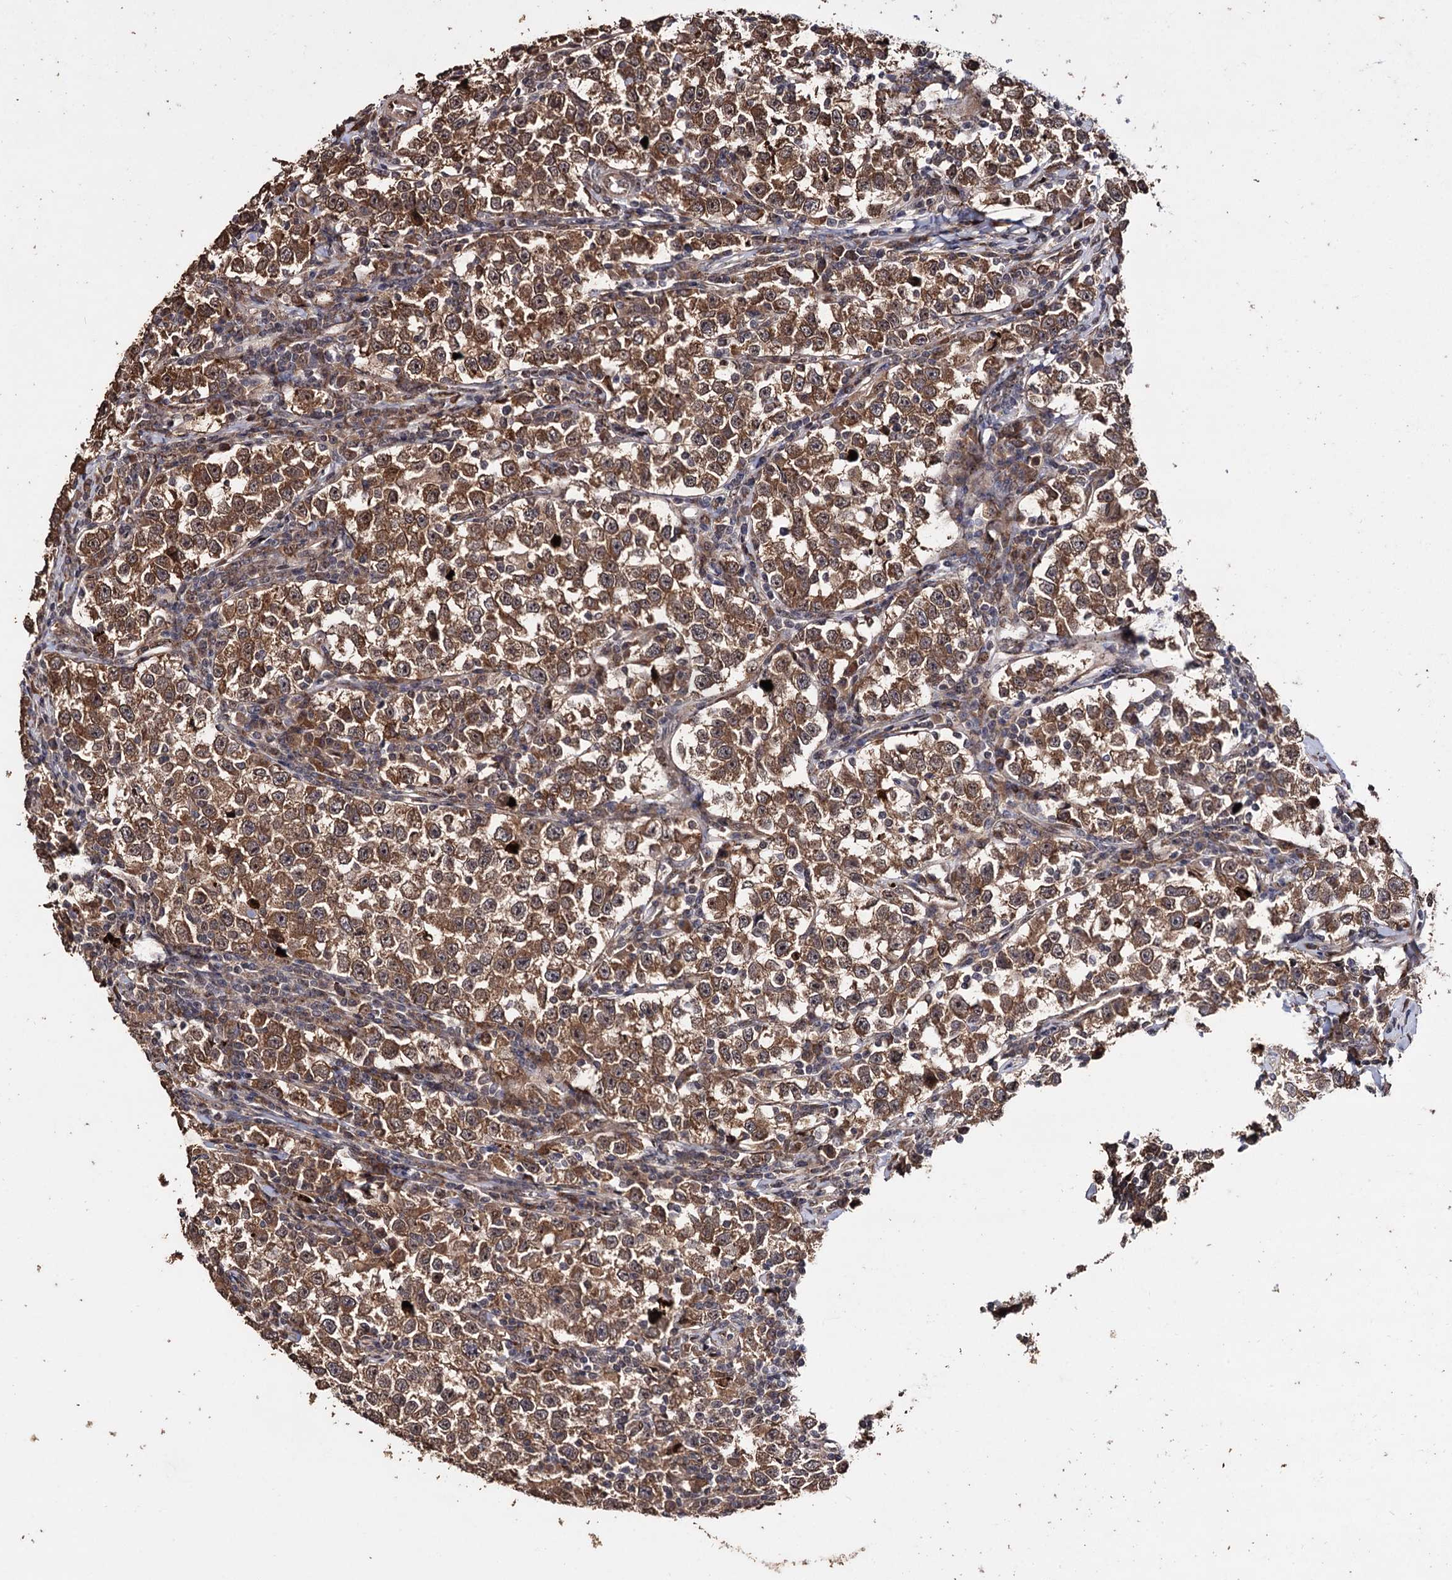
{"staining": {"intensity": "moderate", "quantity": ">75%", "location": "cytoplasmic/membranous"}, "tissue": "testis cancer", "cell_type": "Tumor cells", "image_type": "cancer", "snomed": [{"axis": "morphology", "description": "Normal tissue, NOS"}, {"axis": "morphology", "description": "Seminoma, NOS"}, {"axis": "topography", "description": "Testis"}], "caption": "Immunohistochemistry (IHC) of testis seminoma demonstrates medium levels of moderate cytoplasmic/membranous positivity in approximately >75% of tumor cells.", "gene": "PIGB", "patient": {"sex": "male", "age": 43}}